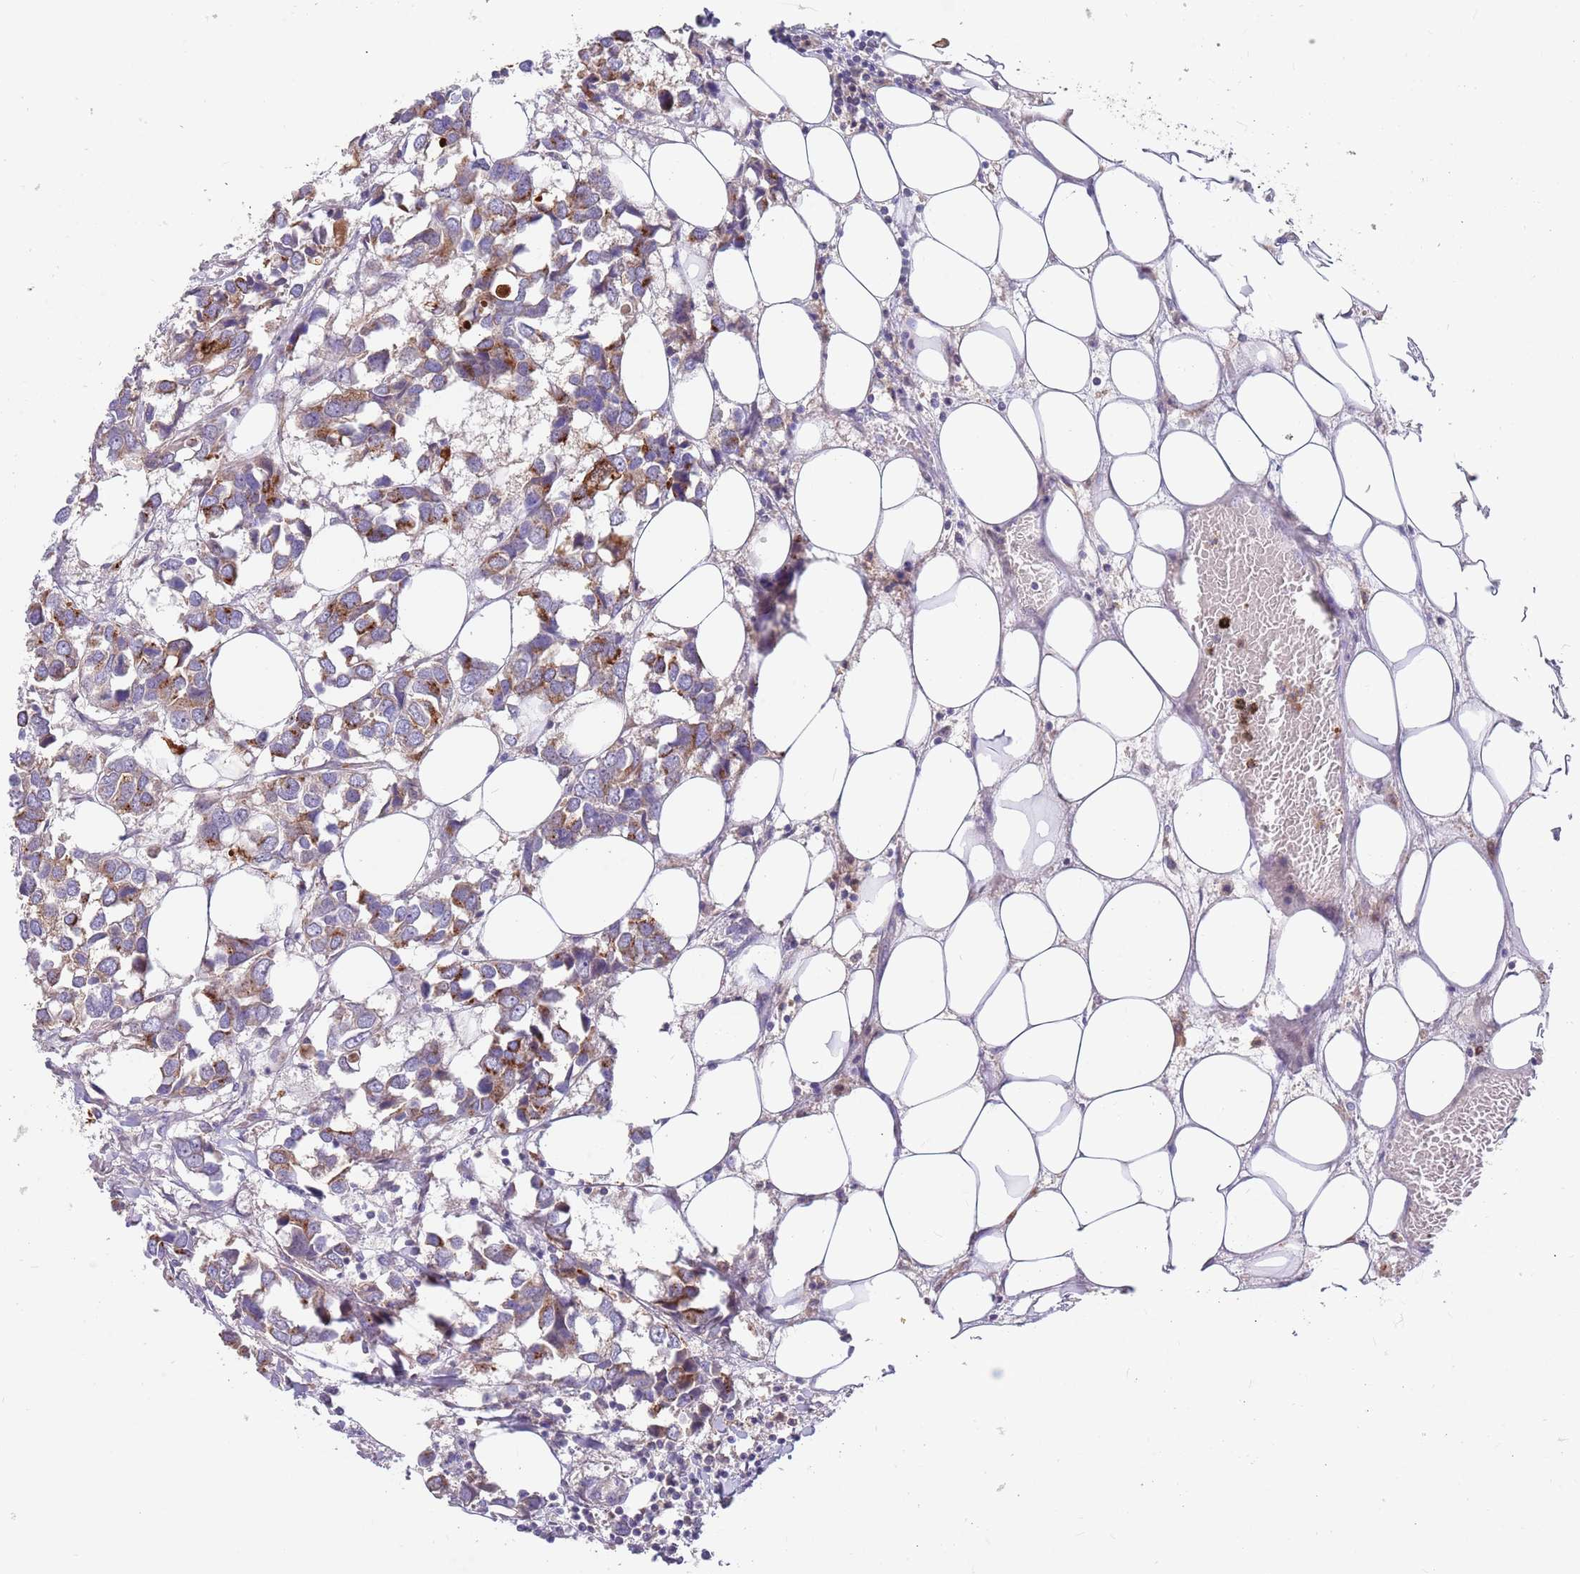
{"staining": {"intensity": "moderate", "quantity": "25%-75%", "location": "cytoplasmic/membranous"}, "tissue": "breast cancer", "cell_type": "Tumor cells", "image_type": "cancer", "snomed": [{"axis": "morphology", "description": "Duct carcinoma"}, {"axis": "topography", "description": "Breast"}], "caption": "IHC of human breast cancer reveals medium levels of moderate cytoplasmic/membranous expression in approximately 25%-75% of tumor cells.", "gene": "BORCS5", "patient": {"sex": "female", "age": 83}}